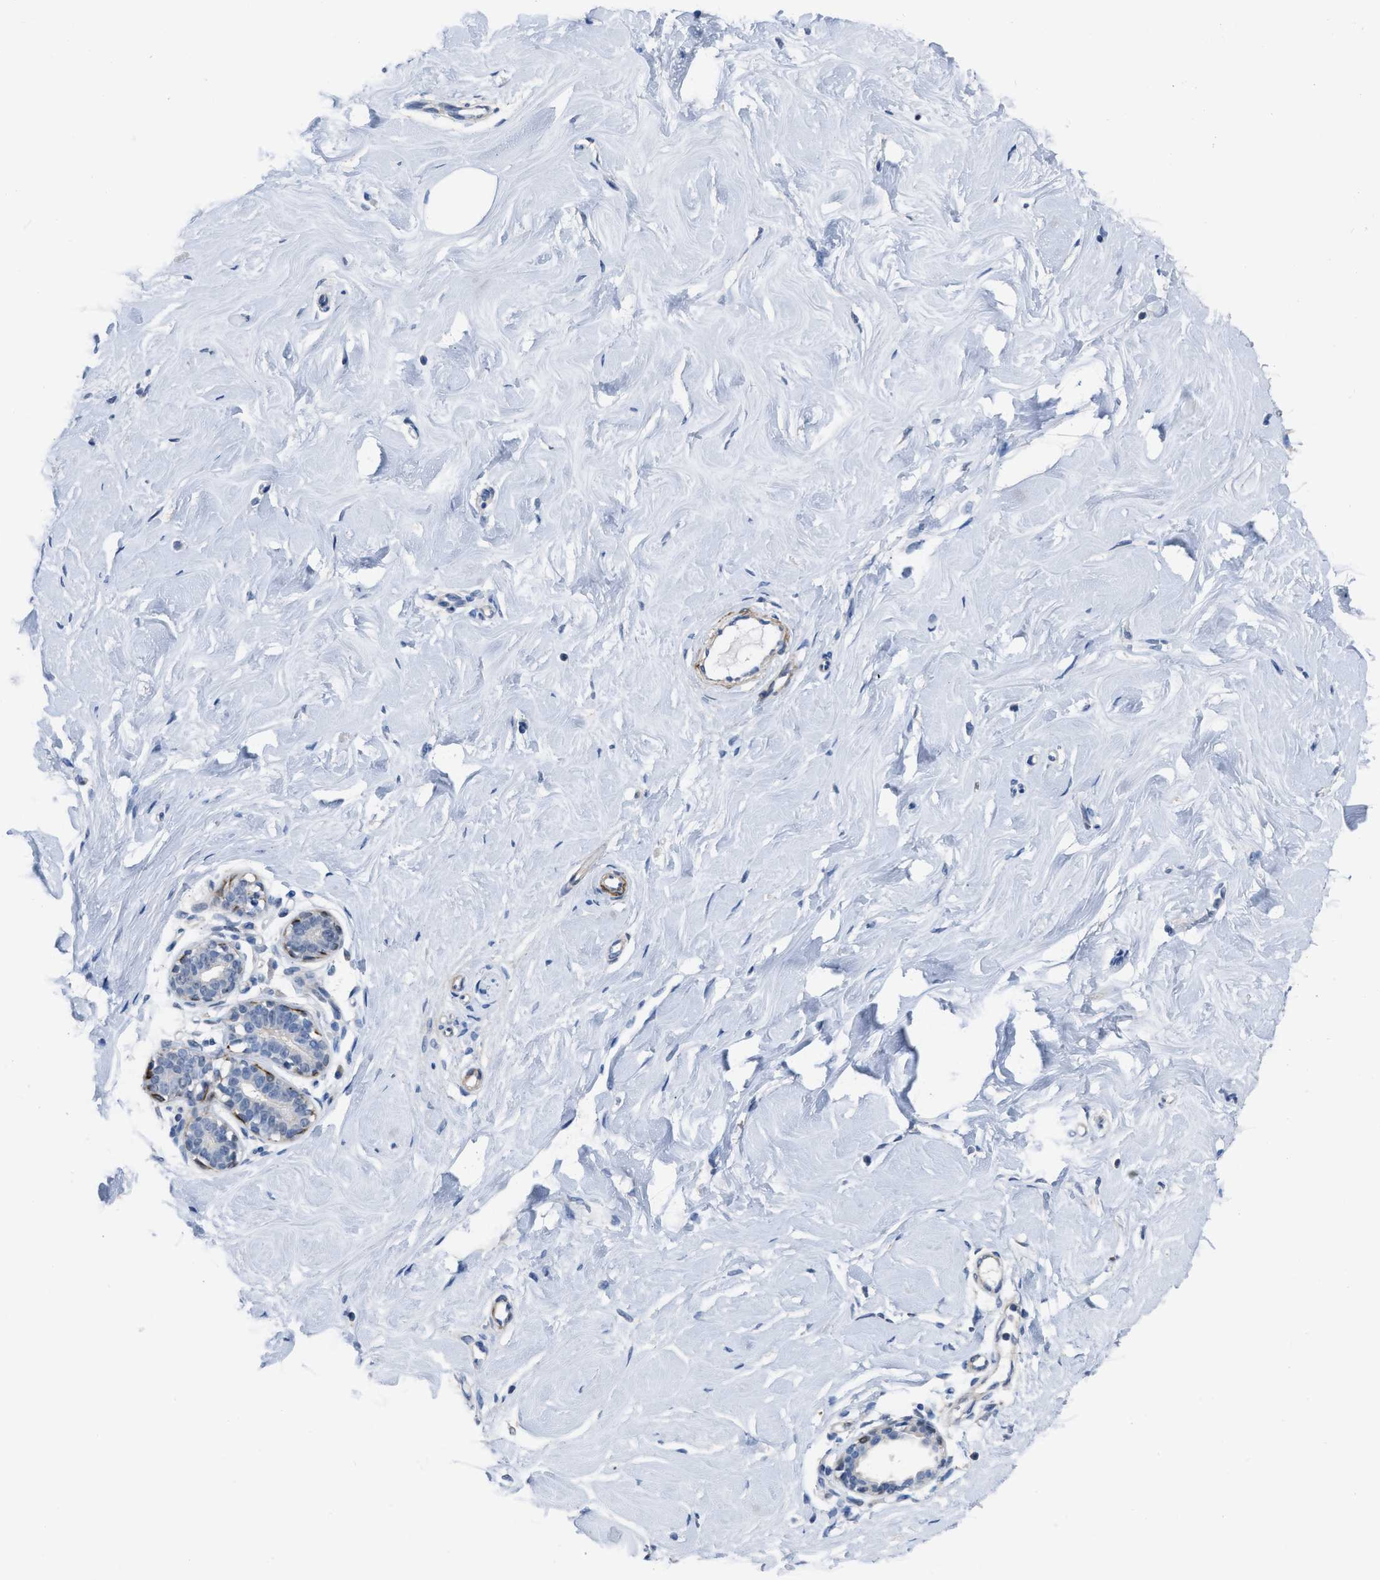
{"staining": {"intensity": "negative", "quantity": "none", "location": "none"}, "tissue": "breast", "cell_type": "Adipocytes", "image_type": "normal", "snomed": [{"axis": "morphology", "description": "Normal tissue, NOS"}, {"axis": "topography", "description": "Breast"}], "caption": "High power microscopy photomicrograph of an immunohistochemistry (IHC) image of benign breast, revealing no significant positivity in adipocytes. (Stains: DAB (3,3'-diaminobenzidine) IHC with hematoxylin counter stain, Microscopy: brightfield microscopy at high magnification).", "gene": "PRMT2", "patient": {"sex": "female", "age": 23}}